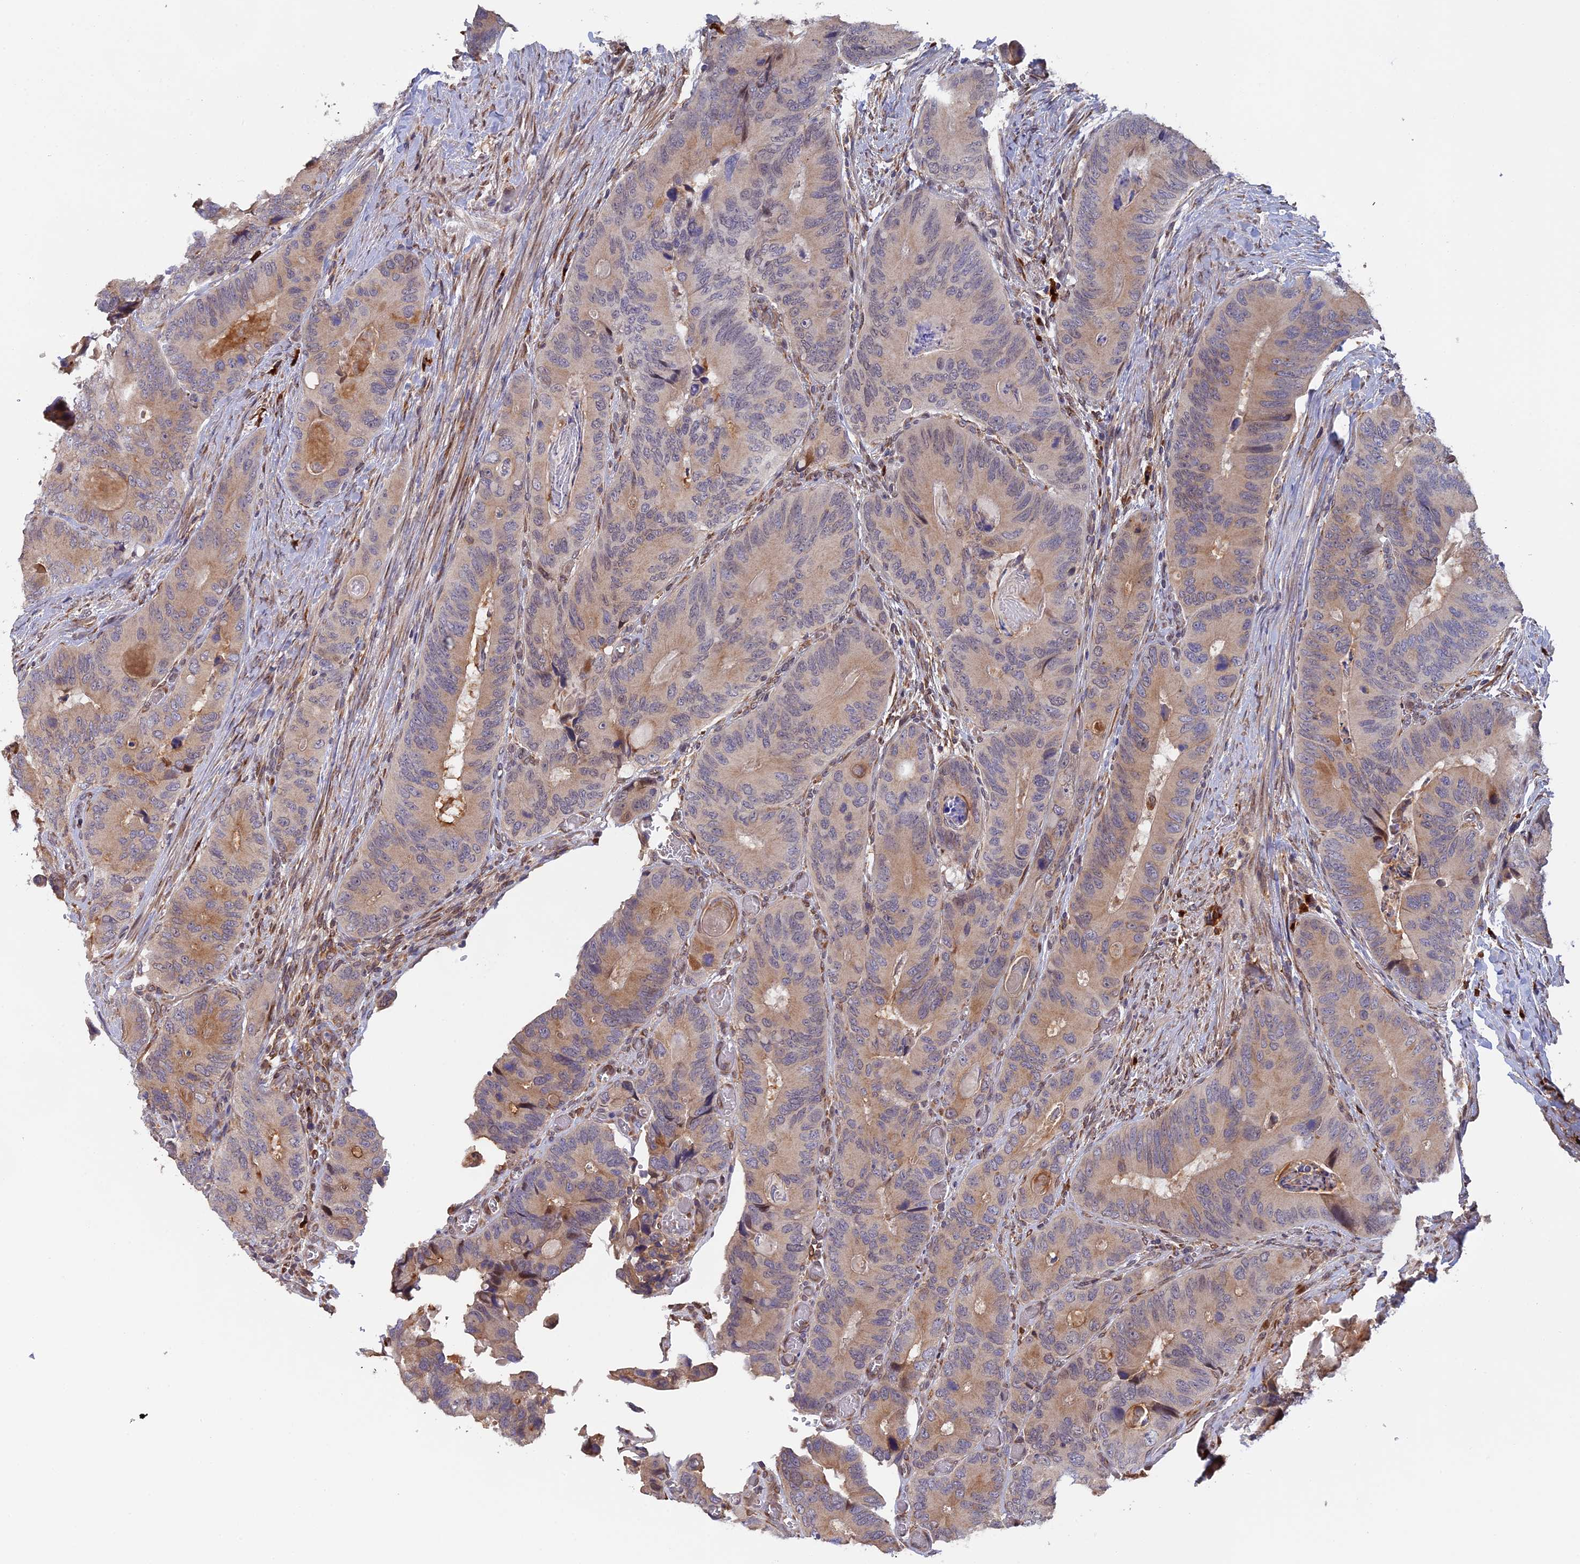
{"staining": {"intensity": "weak", "quantity": "25%-75%", "location": "cytoplasmic/membranous,nuclear"}, "tissue": "colorectal cancer", "cell_type": "Tumor cells", "image_type": "cancer", "snomed": [{"axis": "morphology", "description": "Adenocarcinoma, NOS"}, {"axis": "topography", "description": "Colon"}], "caption": "IHC micrograph of colorectal adenocarcinoma stained for a protein (brown), which exhibits low levels of weak cytoplasmic/membranous and nuclear expression in approximately 25%-75% of tumor cells.", "gene": "SNX17", "patient": {"sex": "male", "age": 84}}